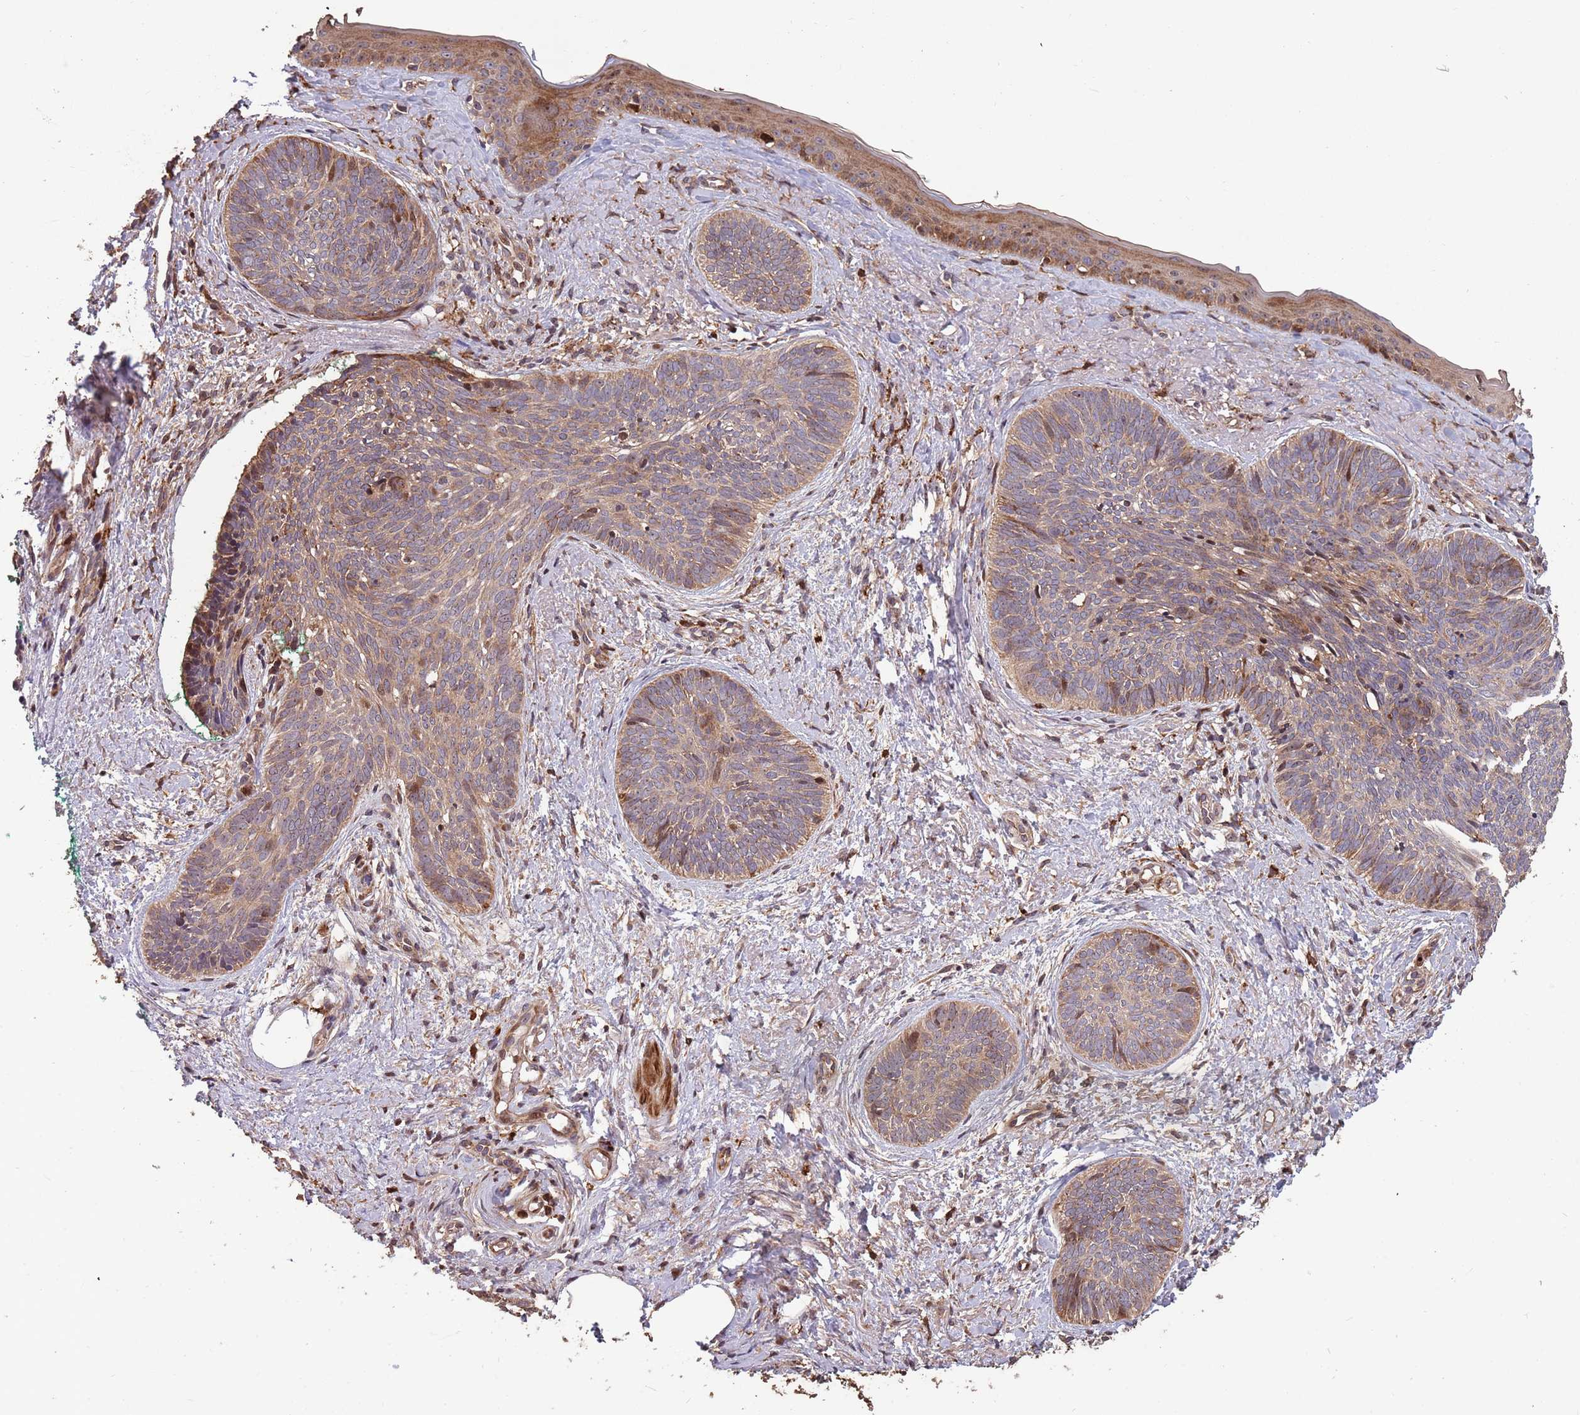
{"staining": {"intensity": "moderate", "quantity": "25%-75%", "location": "cytoplasmic/membranous"}, "tissue": "skin cancer", "cell_type": "Tumor cells", "image_type": "cancer", "snomed": [{"axis": "morphology", "description": "Basal cell carcinoma"}, {"axis": "topography", "description": "Skin"}], "caption": "An immunohistochemistry (IHC) micrograph of neoplastic tissue is shown. Protein staining in brown highlights moderate cytoplasmic/membranous positivity in basal cell carcinoma (skin) within tumor cells.", "gene": "ZNF428", "patient": {"sex": "female", "age": 81}}